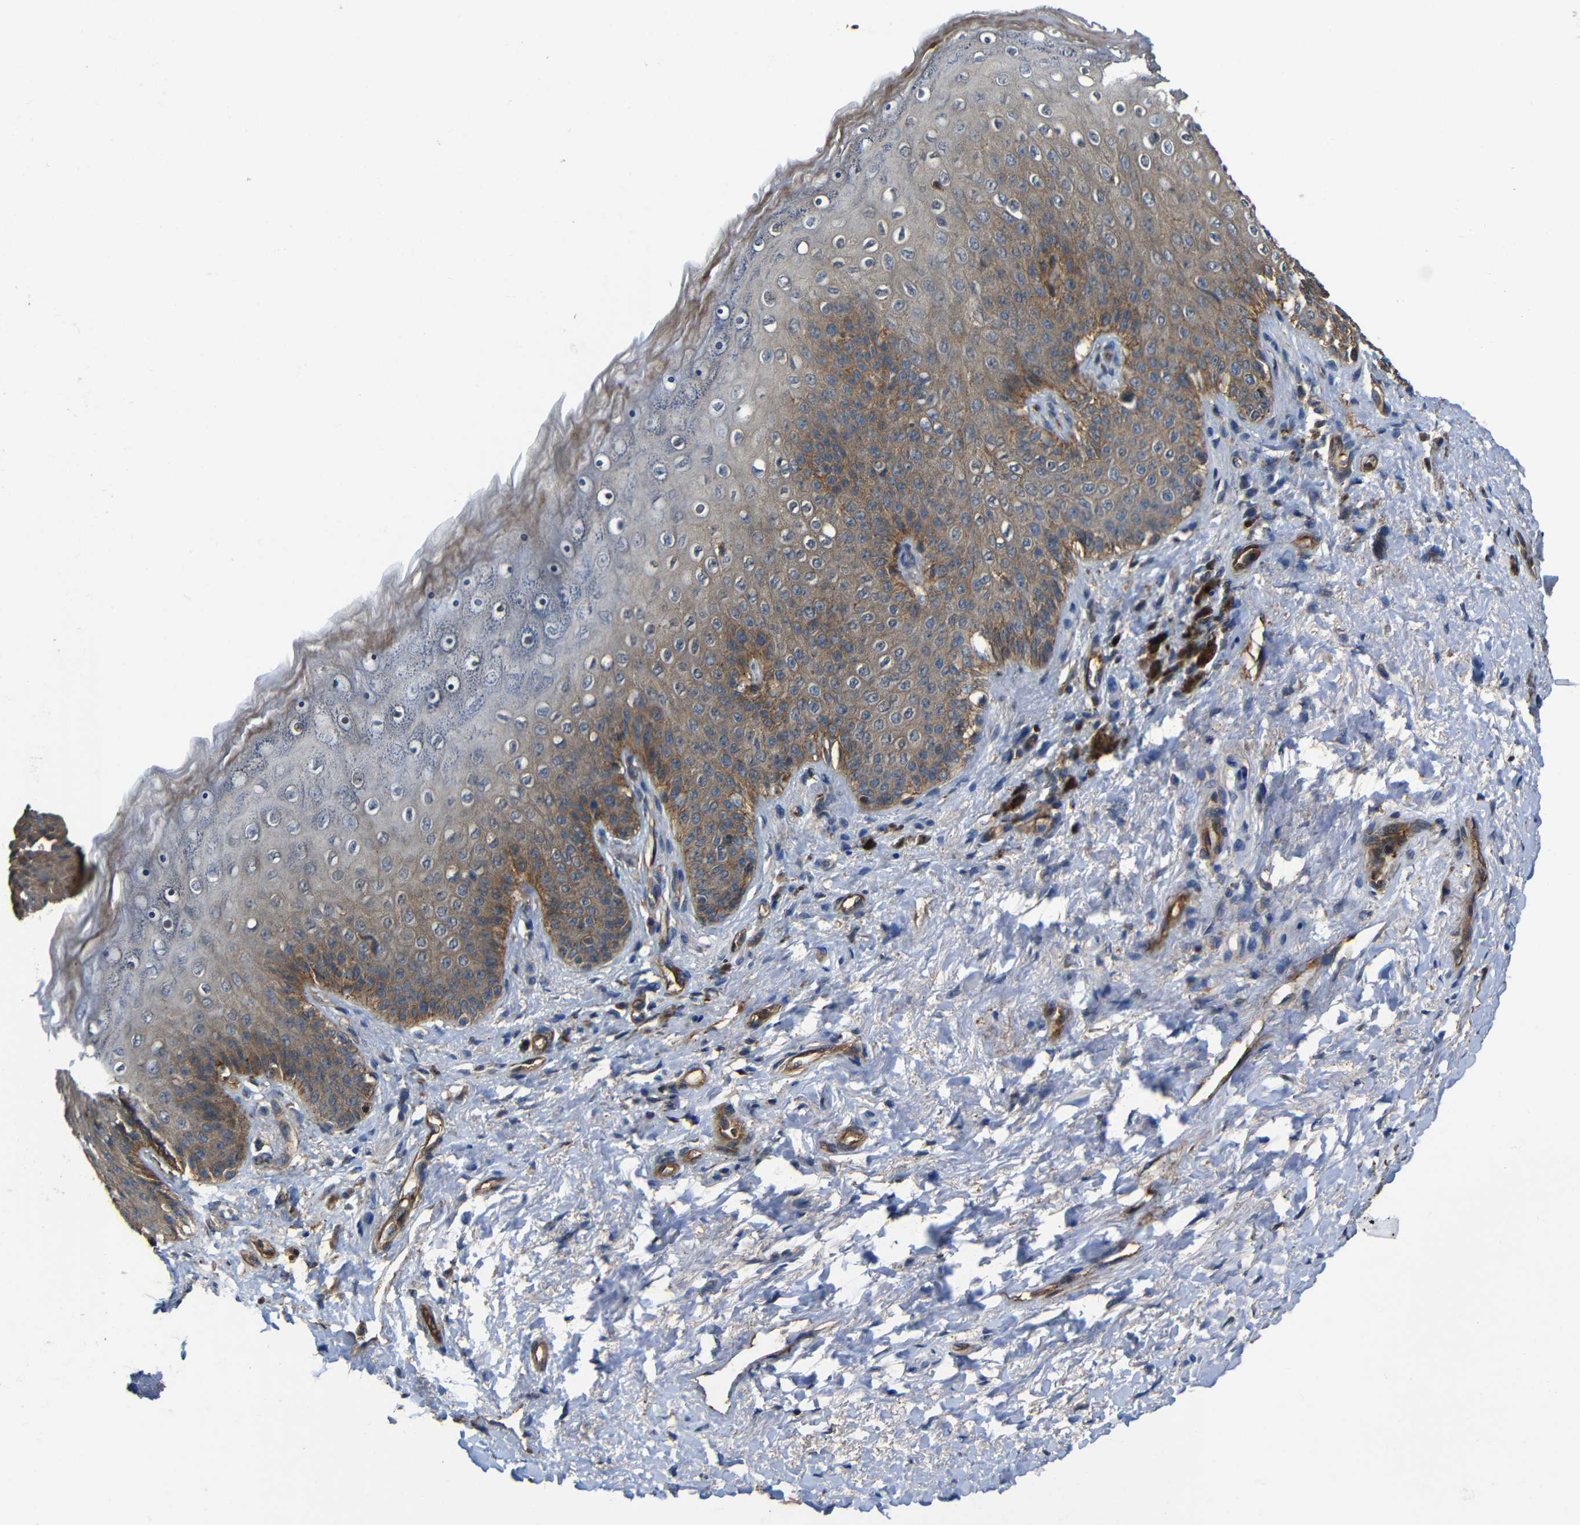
{"staining": {"intensity": "moderate", "quantity": "25%-75%", "location": "cytoplasmic/membranous"}, "tissue": "skin", "cell_type": "Epidermal cells", "image_type": "normal", "snomed": [{"axis": "morphology", "description": "Normal tissue, NOS"}, {"axis": "topography", "description": "Anal"}], "caption": "Immunohistochemistry (IHC) image of benign skin stained for a protein (brown), which demonstrates medium levels of moderate cytoplasmic/membranous expression in approximately 25%-75% of epidermal cells.", "gene": "PTCH1", "patient": {"sex": "female", "age": 46}}